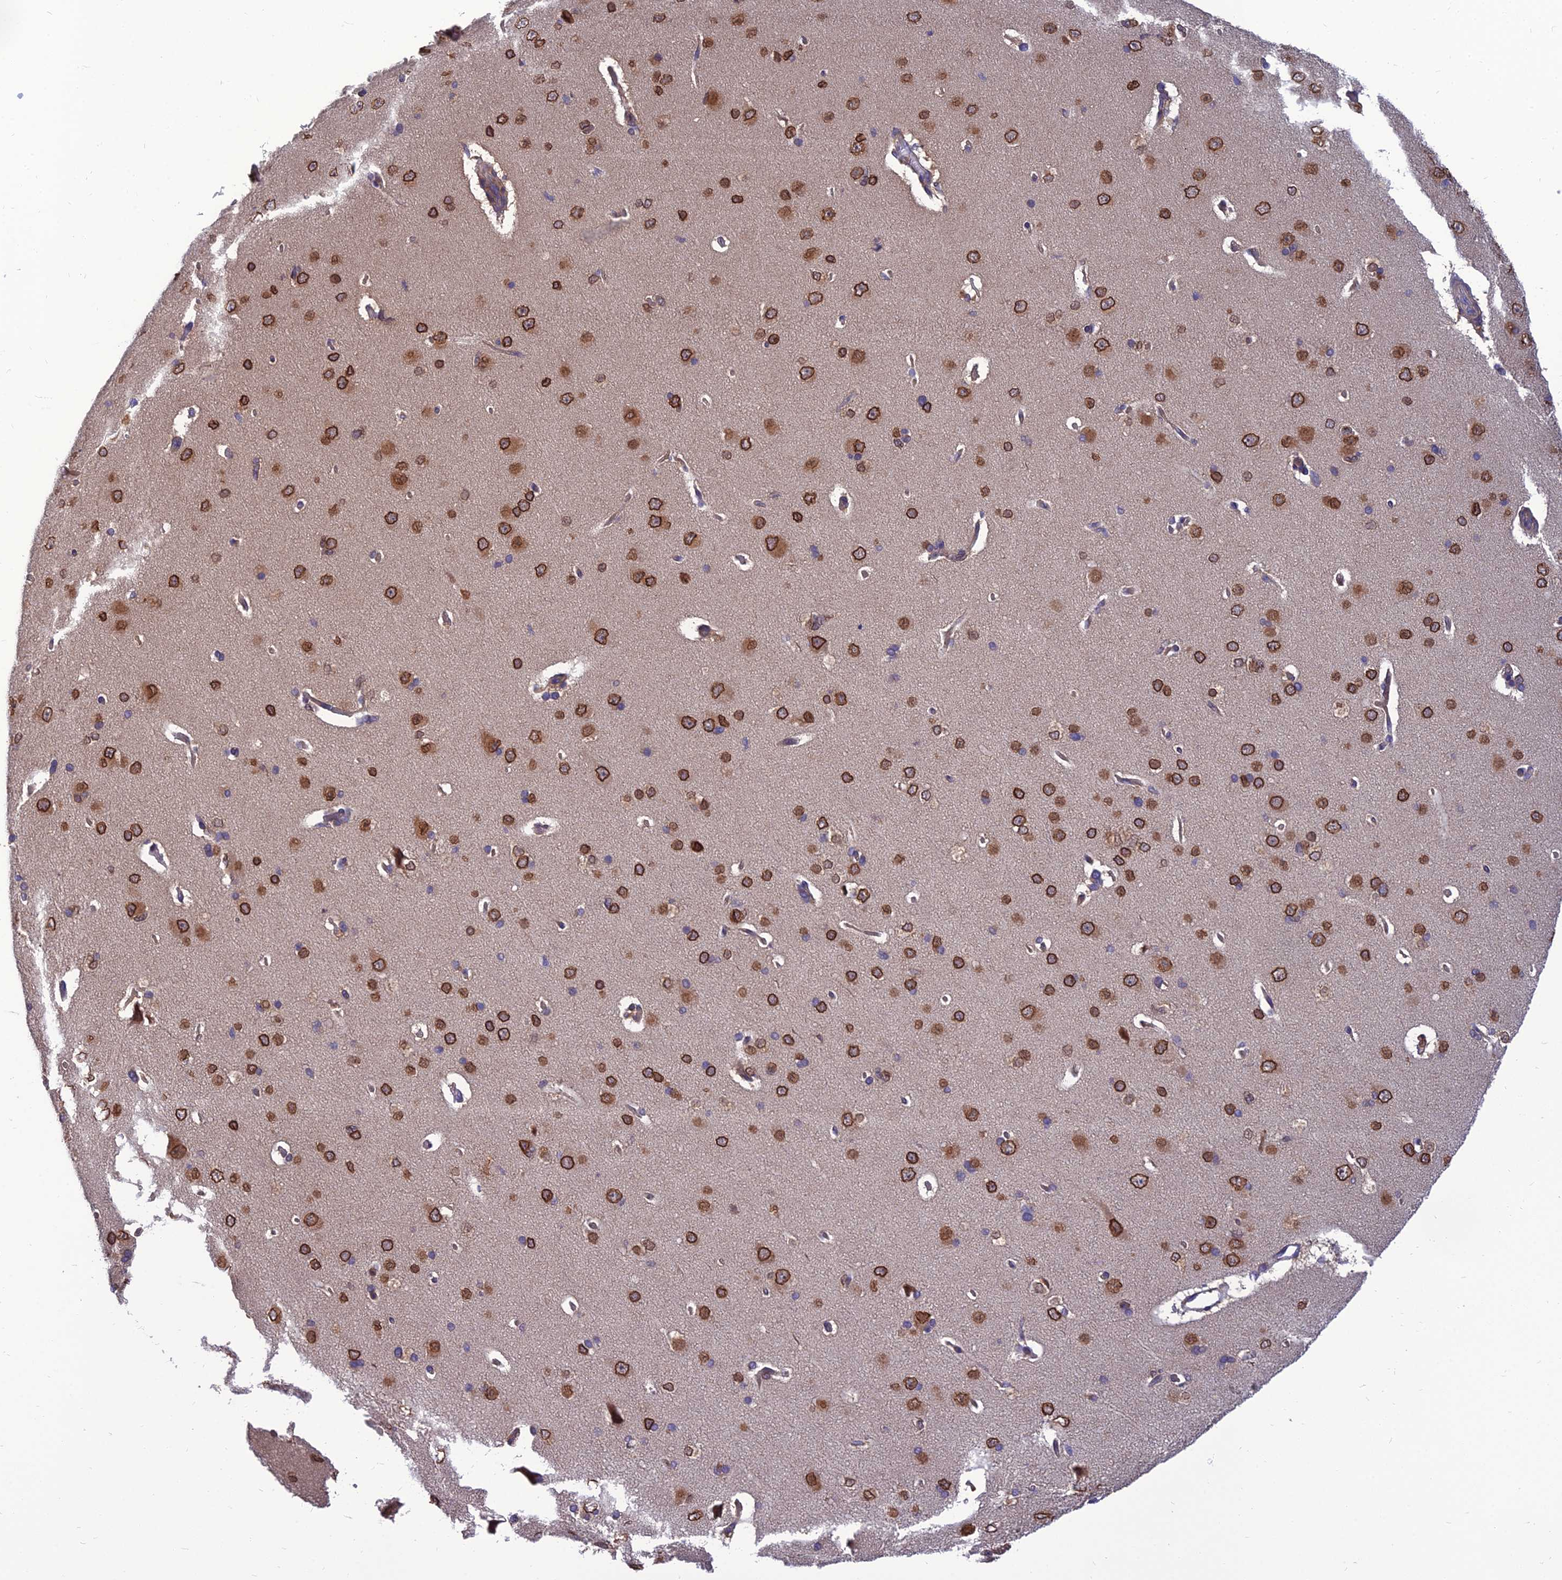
{"staining": {"intensity": "moderate", "quantity": ">75%", "location": "cytoplasmic/membranous"}, "tissue": "cerebral cortex", "cell_type": "Endothelial cells", "image_type": "normal", "snomed": [{"axis": "morphology", "description": "Normal tissue, NOS"}, {"axis": "topography", "description": "Cerebral cortex"}], "caption": "Endothelial cells exhibit medium levels of moderate cytoplasmic/membranous positivity in approximately >75% of cells in unremarkable human cerebral cortex.", "gene": "UMAD1", "patient": {"sex": "male", "age": 62}}